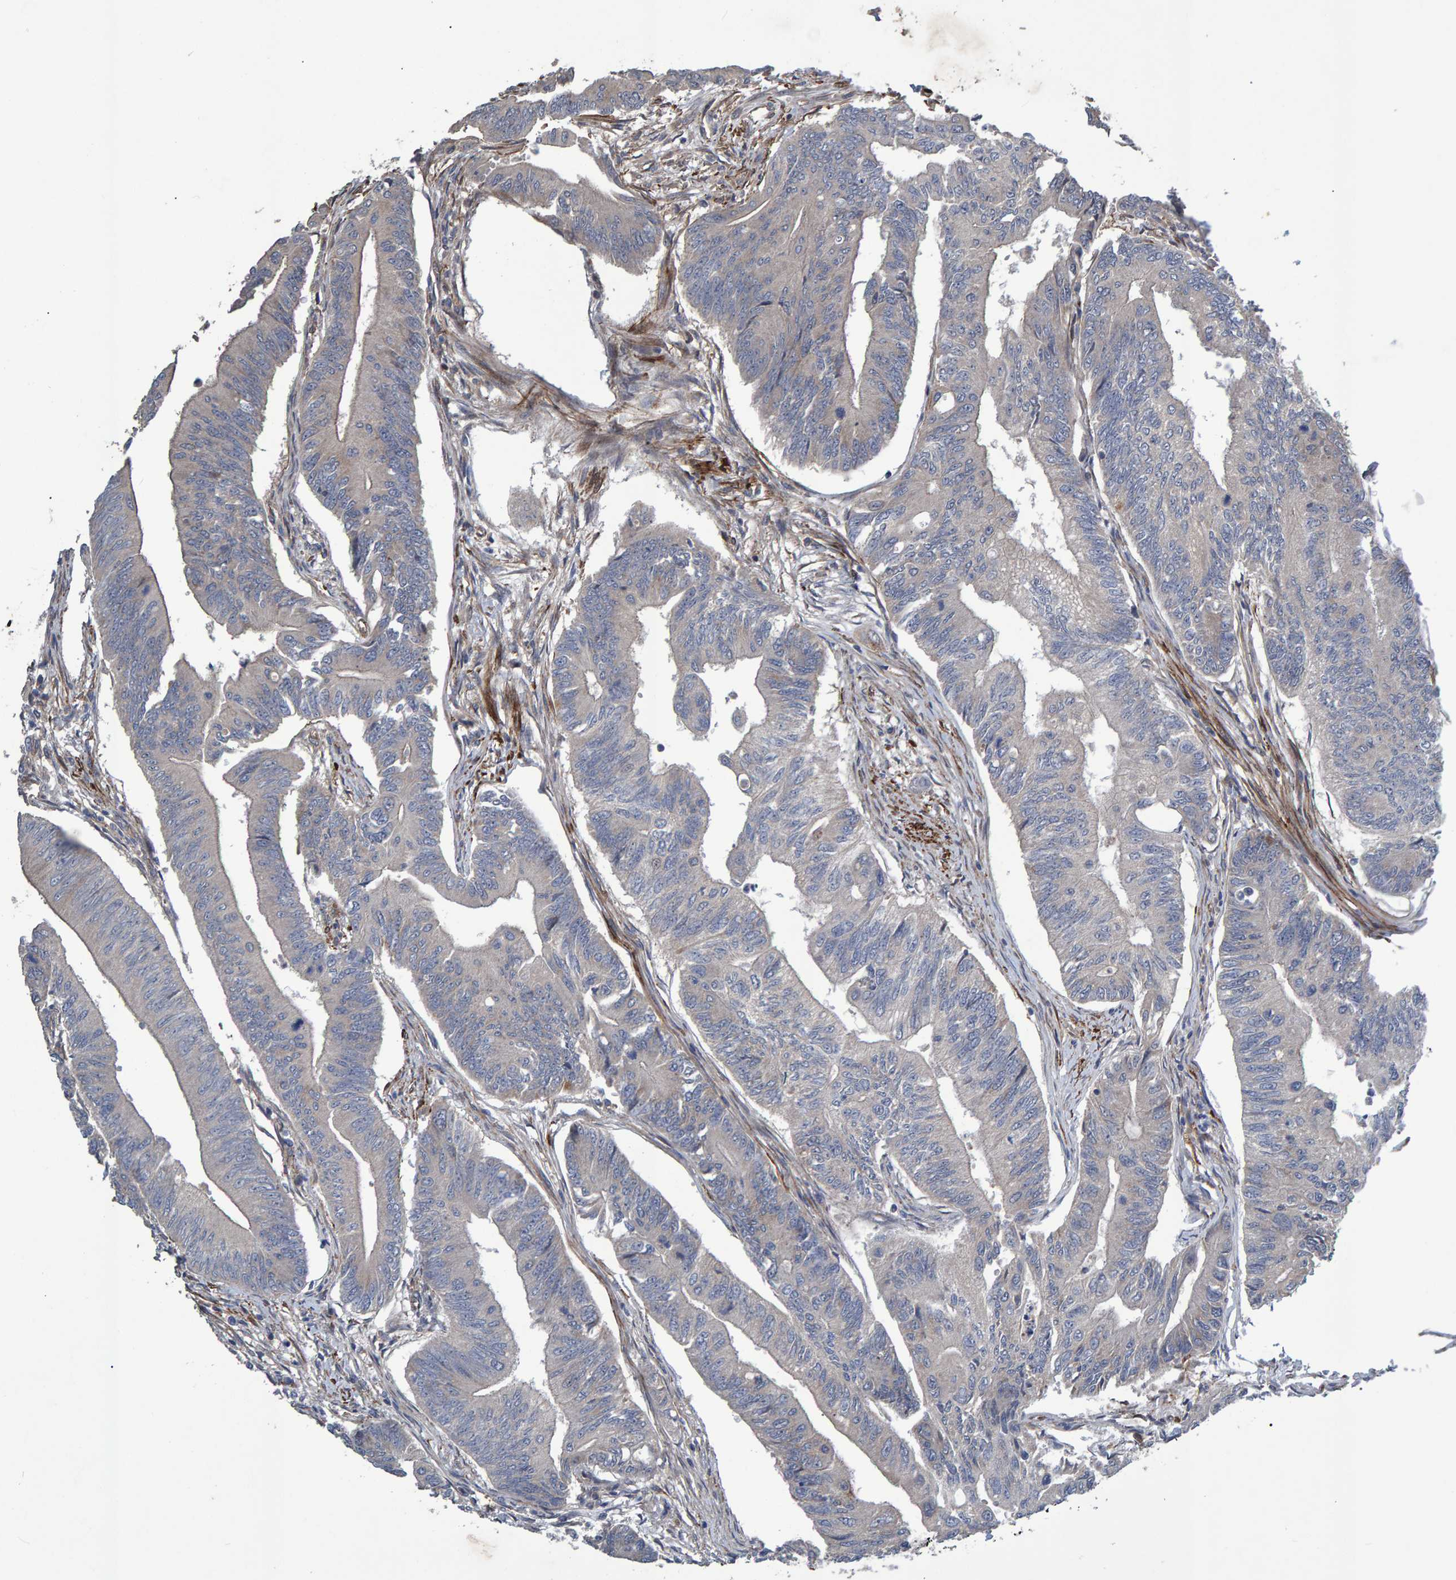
{"staining": {"intensity": "negative", "quantity": "none", "location": "none"}, "tissue": "colorectal cancer", "cell_type": "Tumor cells", "image_type": "cancer", "snomed": [{"axis": "morphology", "description": "Adenoma, NOS"}, {"axis": "morphology", "description": "Adenocarcinoma, NOS"}, {"axis": "topography", "description": "Colon"}], "caption": "Immunohistochemical staining of colorectal adenocarcinoma shows no significant positivity in tumor cells.", "gene": "SLIT2", "patient": {"sex": "male", "age": 79}}